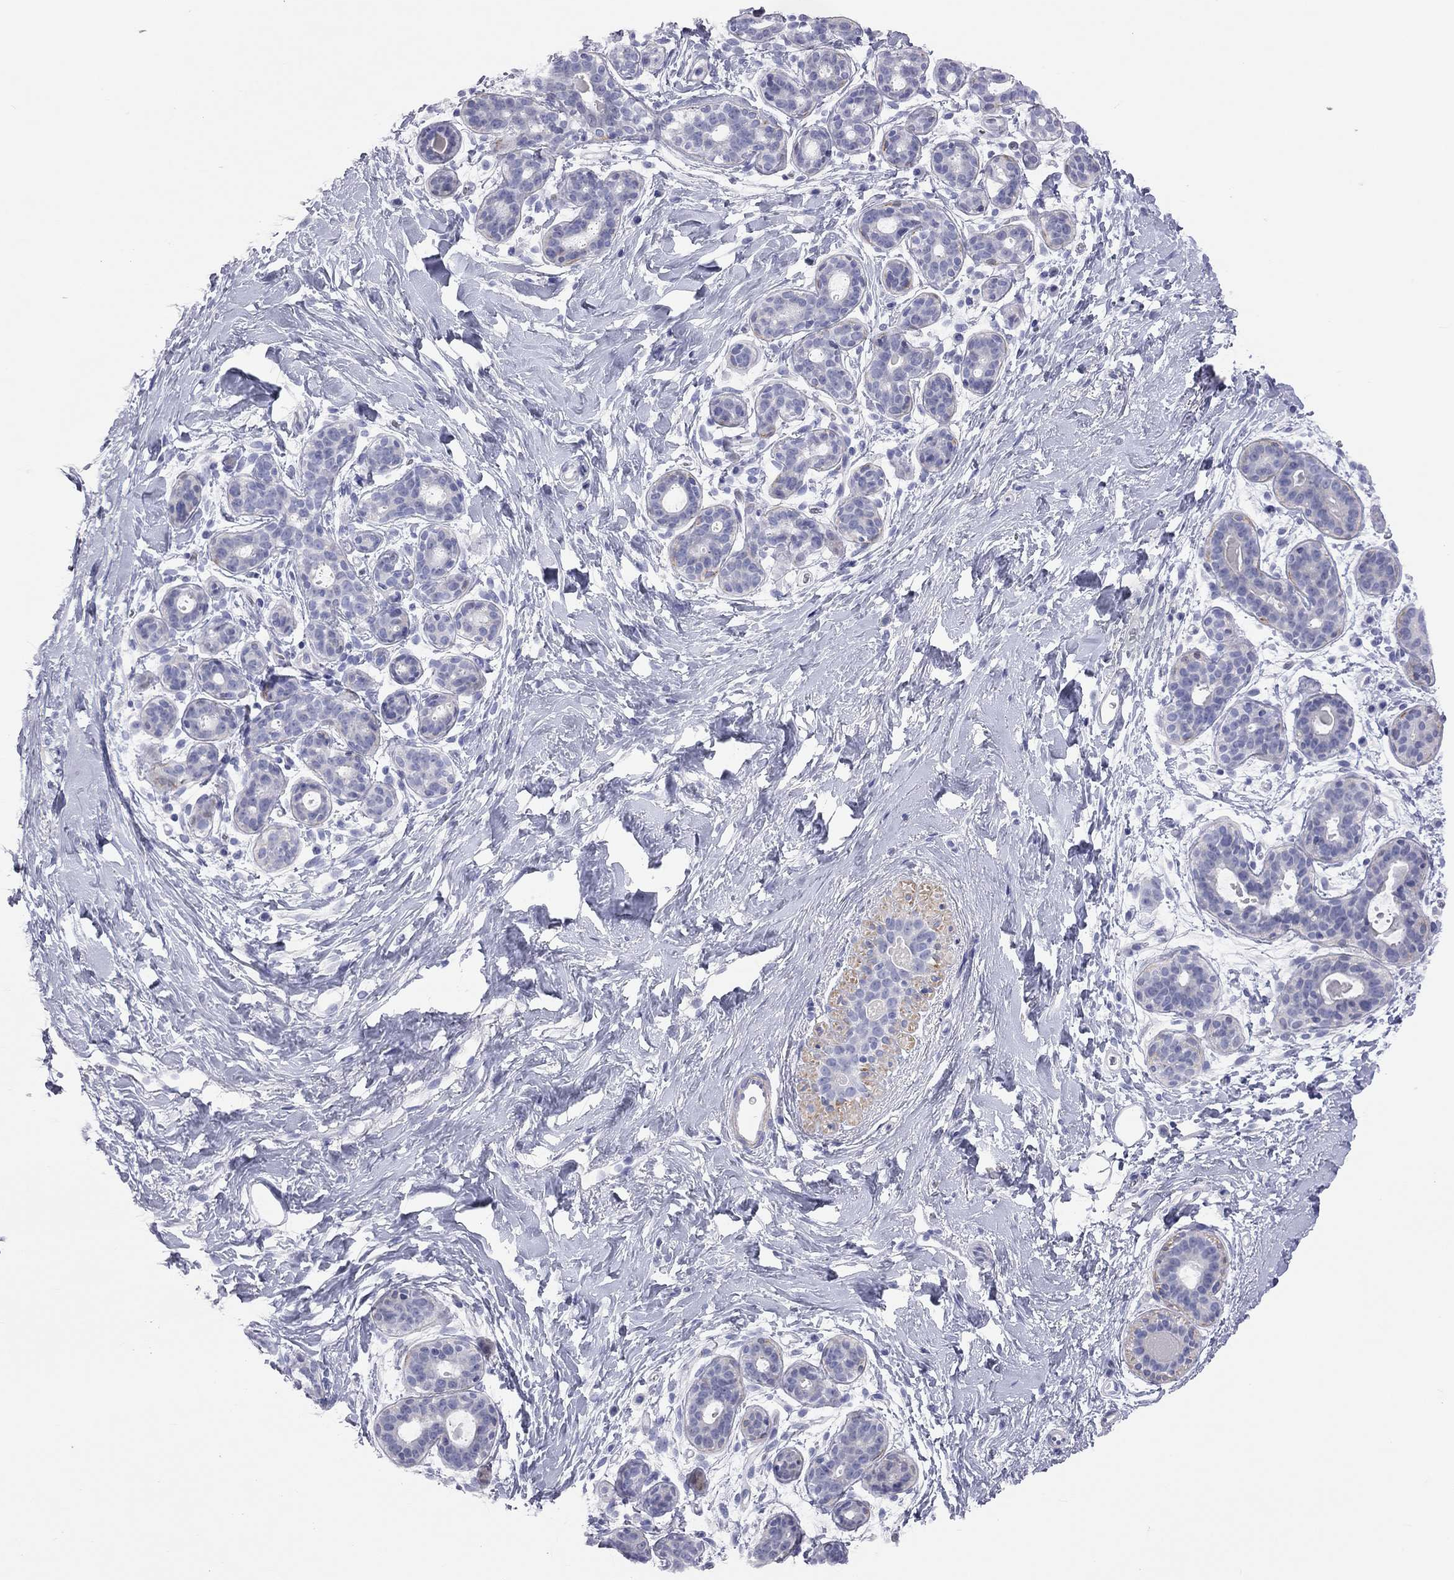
{"staining": {"intensity": "negative", "quantity": "none", "location": "none"}, "tissue": "breast", "cell_type": "Adipocytes", "image_type": "normal", "snomed": [{"axis": "morphology", "description": "Normal tissue, NOS"}, {"axis": "topography", "description": "Breast"}], "caption": "Breast was stained to show a protein in brown. There is no significant staining in adipocytes. (Brightfield microscopy of DAB IHC at high magnification).", "gene": "ADCYAP1", "patient": {"sex": "female", "age": 43}}